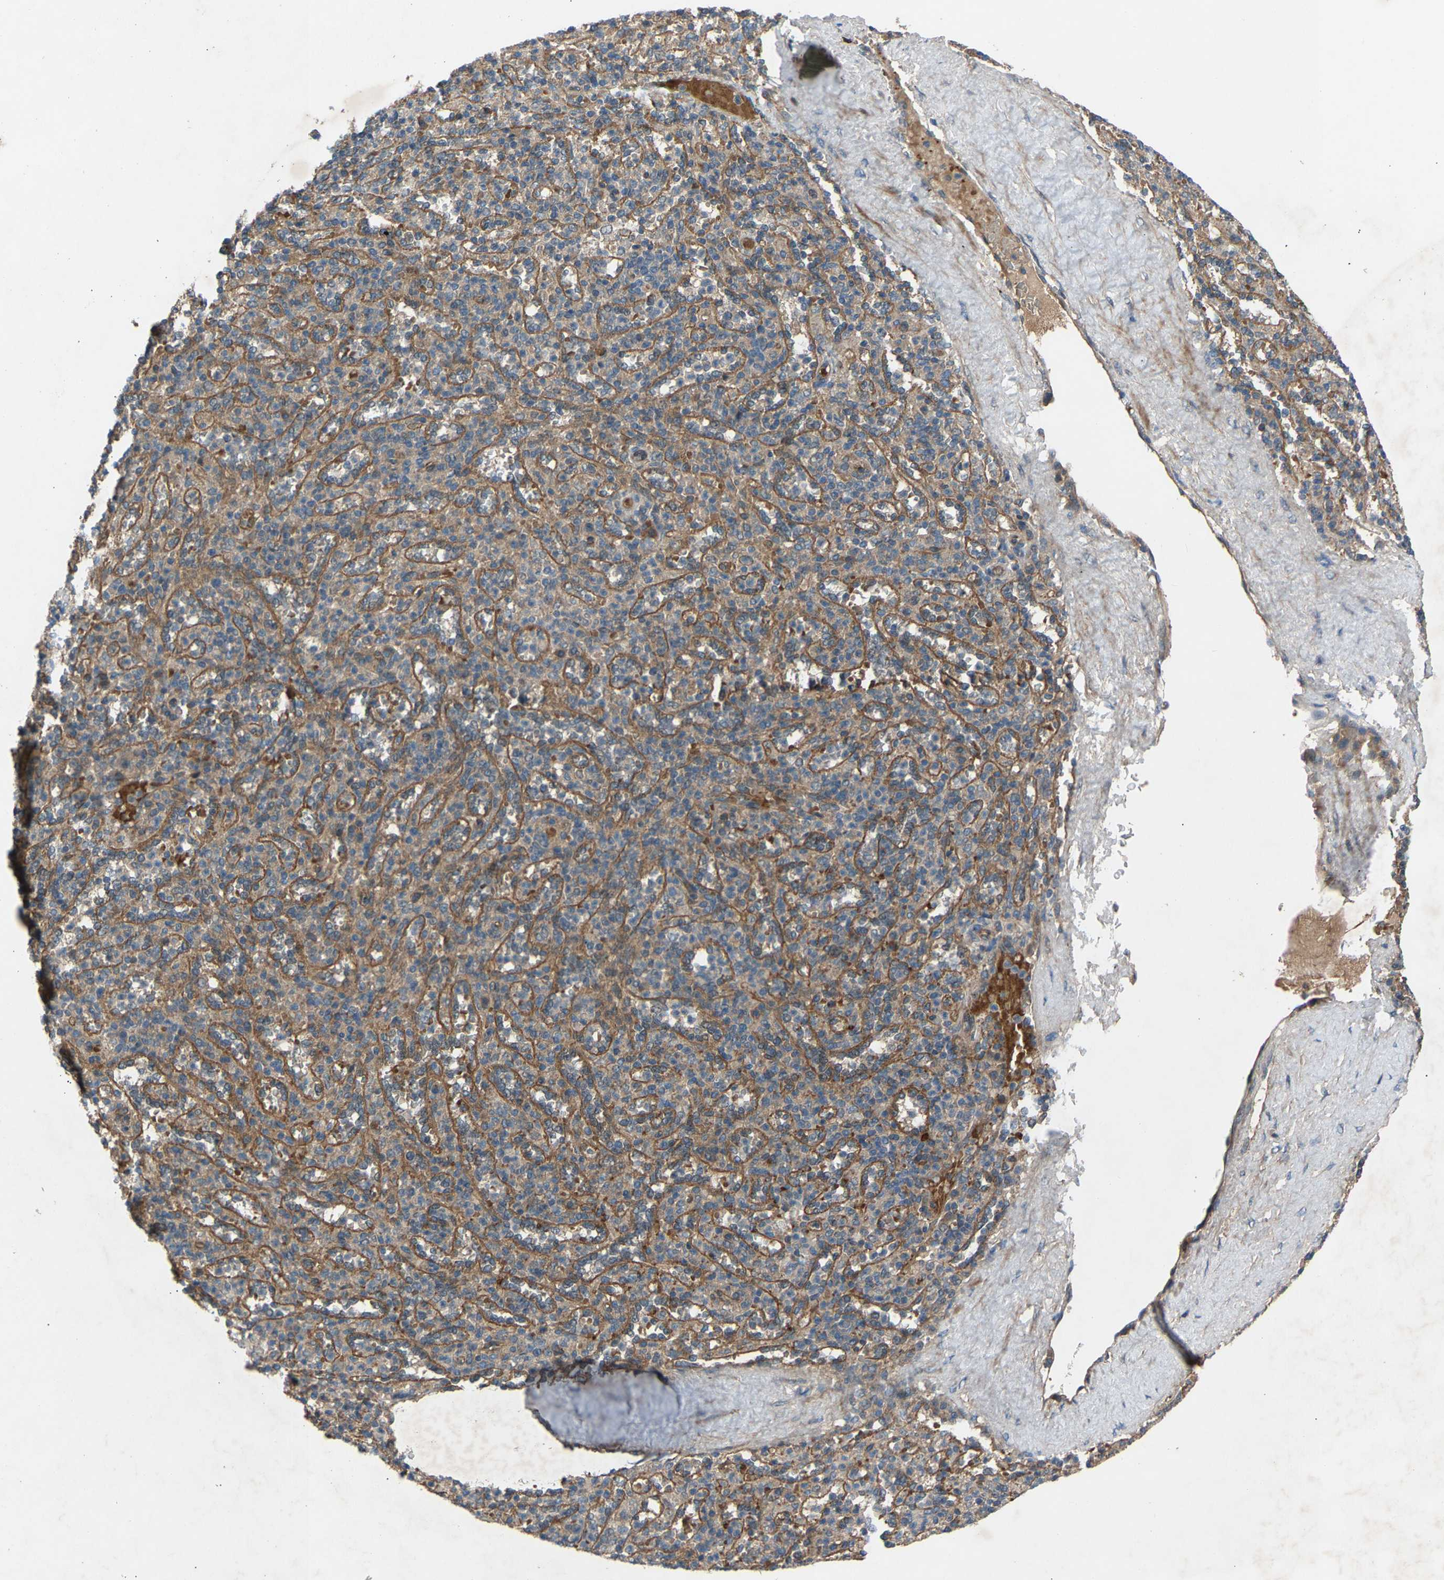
{"staining": {"intensity": "weak", "quantity": "<25%", "location": "cytoplasmic/membranous"}, "tissue": "spleen", "cell_type": "Cells in red pulp", "image_type": "normal", "snomed": [{"axis": "morphology", "description": "Normal tissue, NOS"}, {"axis": "topography", "description": "Spleen"}], "caption": "High power microscopy micrograph of an immunohistochemistry (IHC) micrograph of normal spleen, revealing no significant expression in cells in red pulp.", "gene": "GAS2L1", "patient": {"sex": "male", "age": 36}}